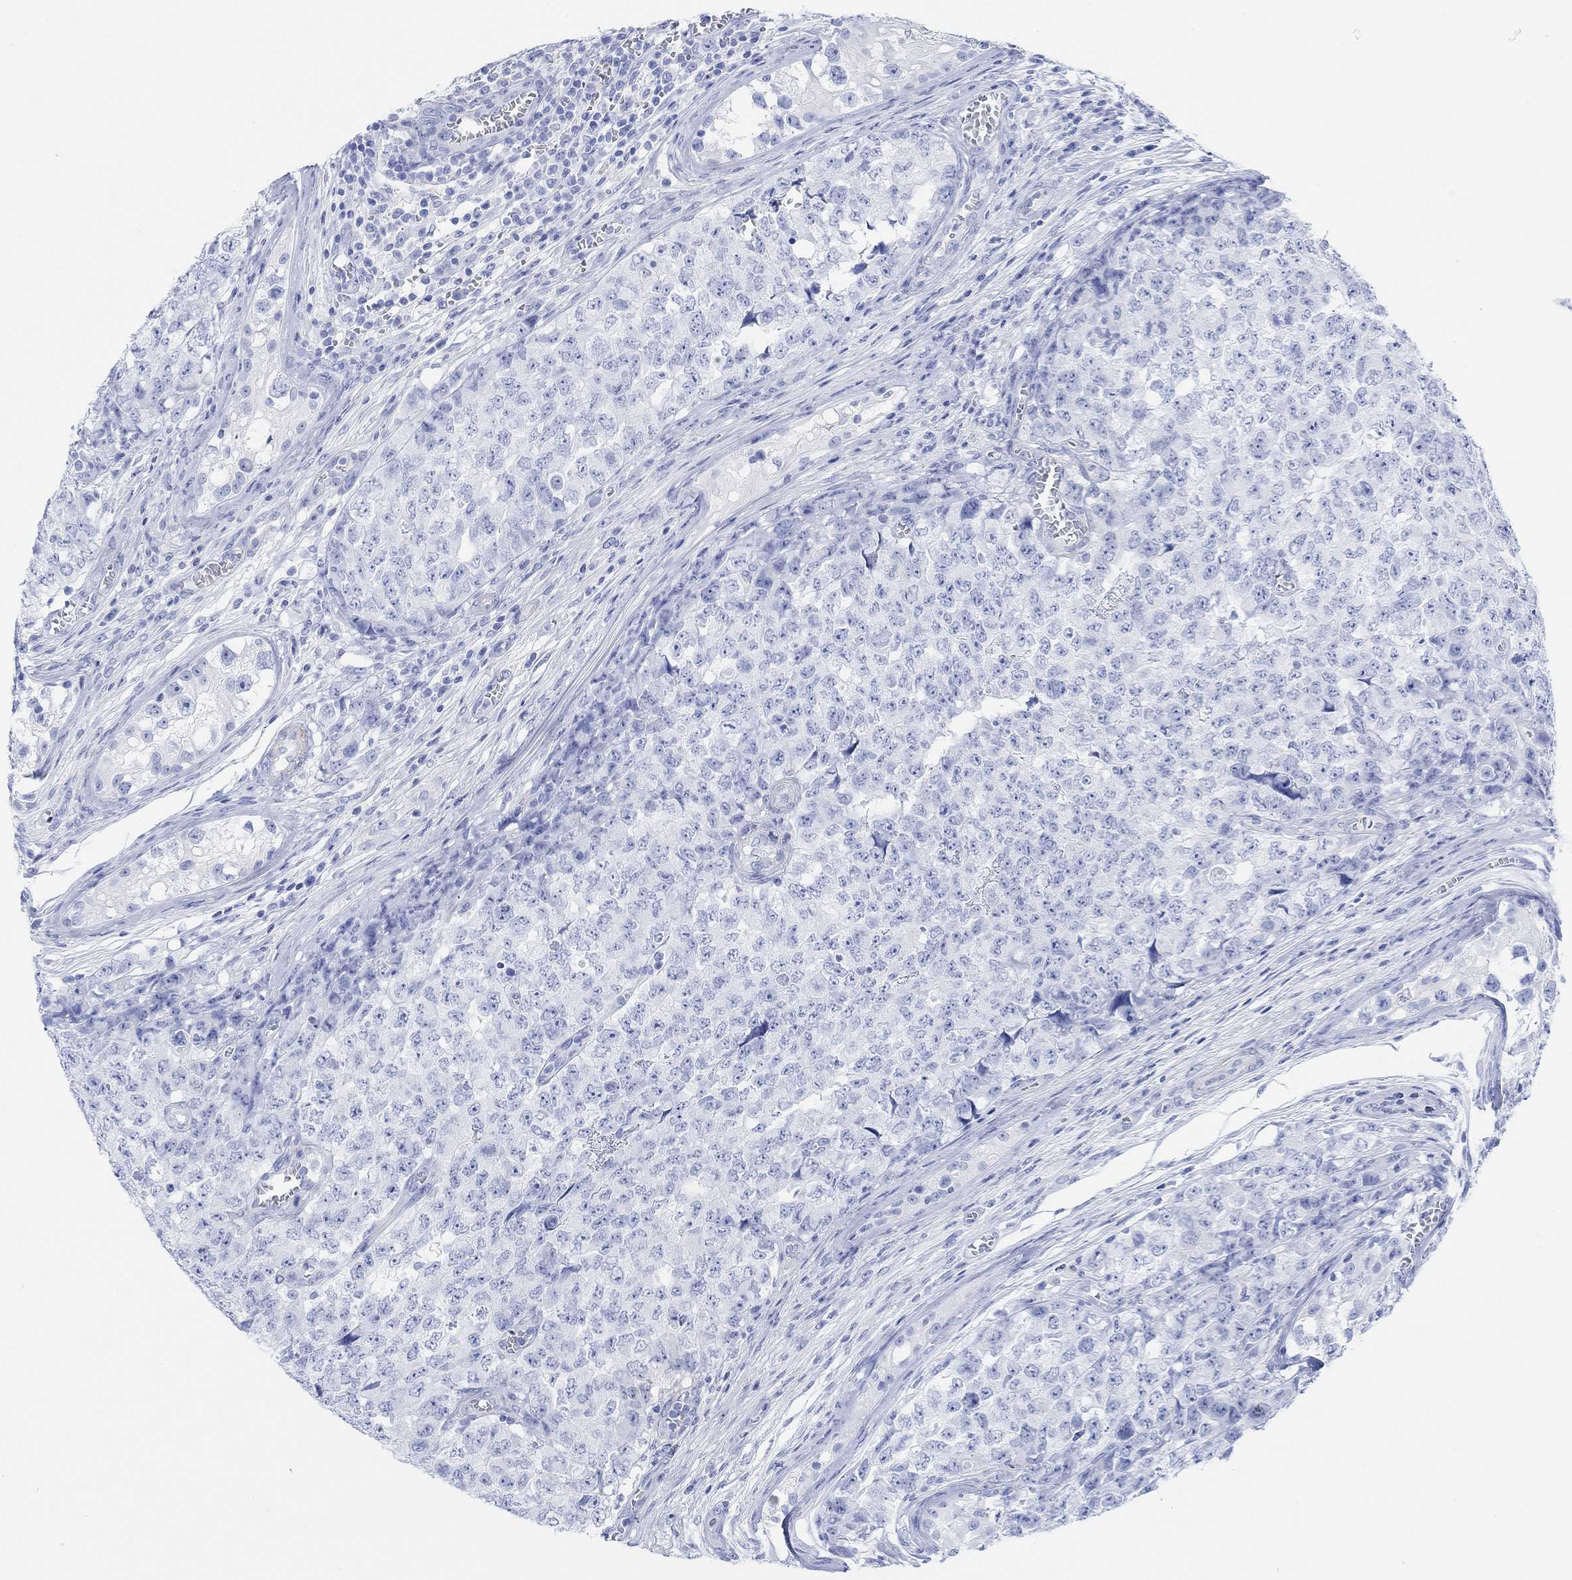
{"staining": {"intensity": "negative", "quantity": "none", "location": "none"}, "tissue": "testis cancer", "cell_type": "Tumor cells", "image_type": "cancer", "snomed": [{"axis": "morphology", "description": "Carcinoma, Embryonal, NOS"}, {"axis": "topography", "description": "Testis"}], "caption": "A photomicrograph of embryonal carcinoma (testis) stained for a protein reveals no brown staining in tumor cells.", "gene": "ANKRD33", "patient": {"sex": "male", "age": 23}}